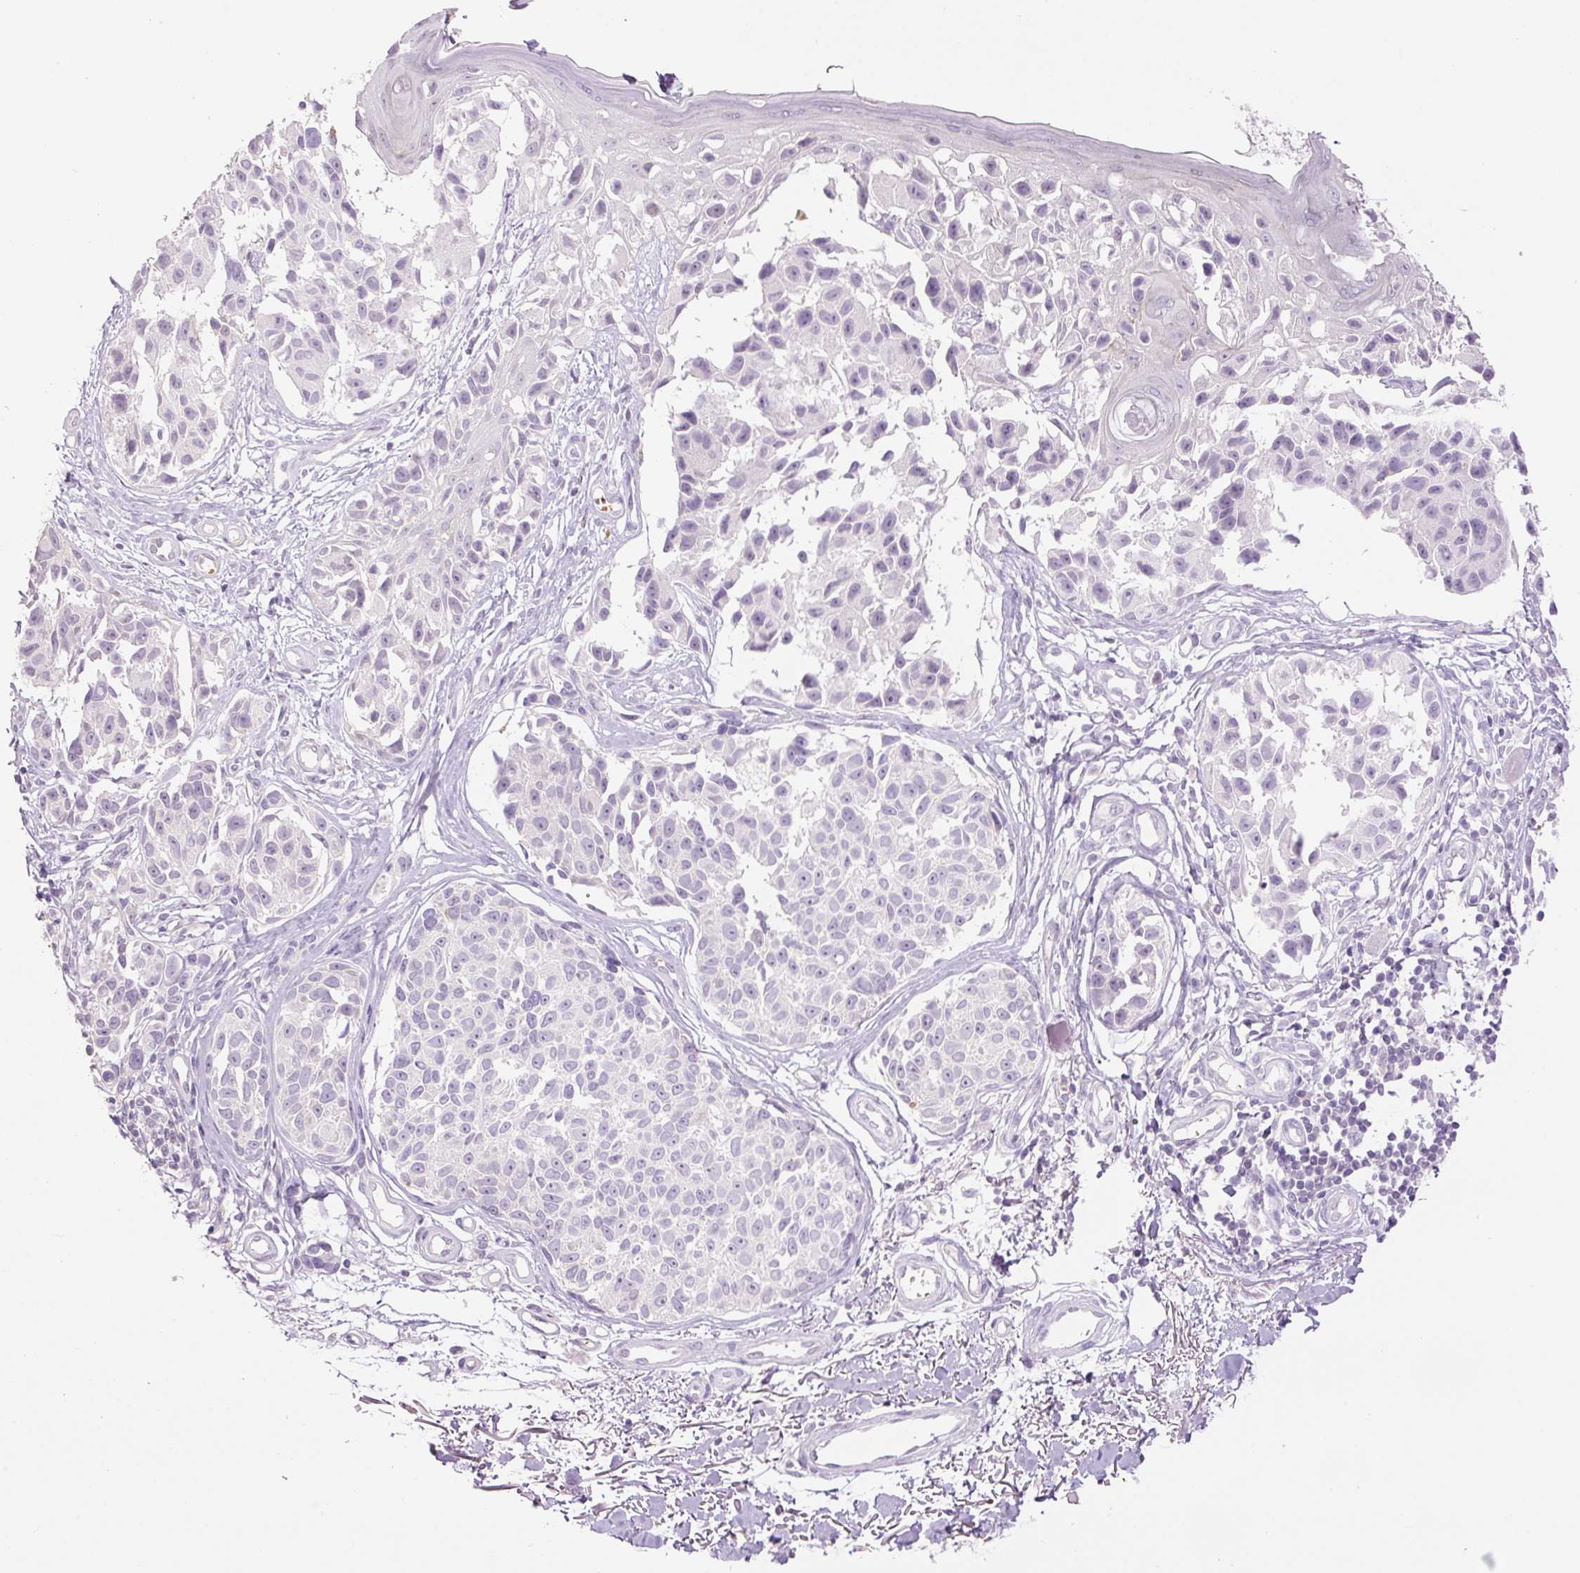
{"staining": {"intensity": "negative", "quantity": "none", "location": "none"}, "tissue": "melanoma", "cell_type": "Tumor cells", "image_type": "cancer", "snomed": [{"axis": "morphology", "description": "Malignant melanoma, NOS"}, {"axis": "topography", "description": "Skin"}], "caption": "High power microscopy micrograph of an immunohistochemistry (IHC) photomicrograph of malignant melanoma, revealing no significant staining in tumor cells.", "gene": "LY6G6D", "patient": {"sex": "male", "age": 73}}